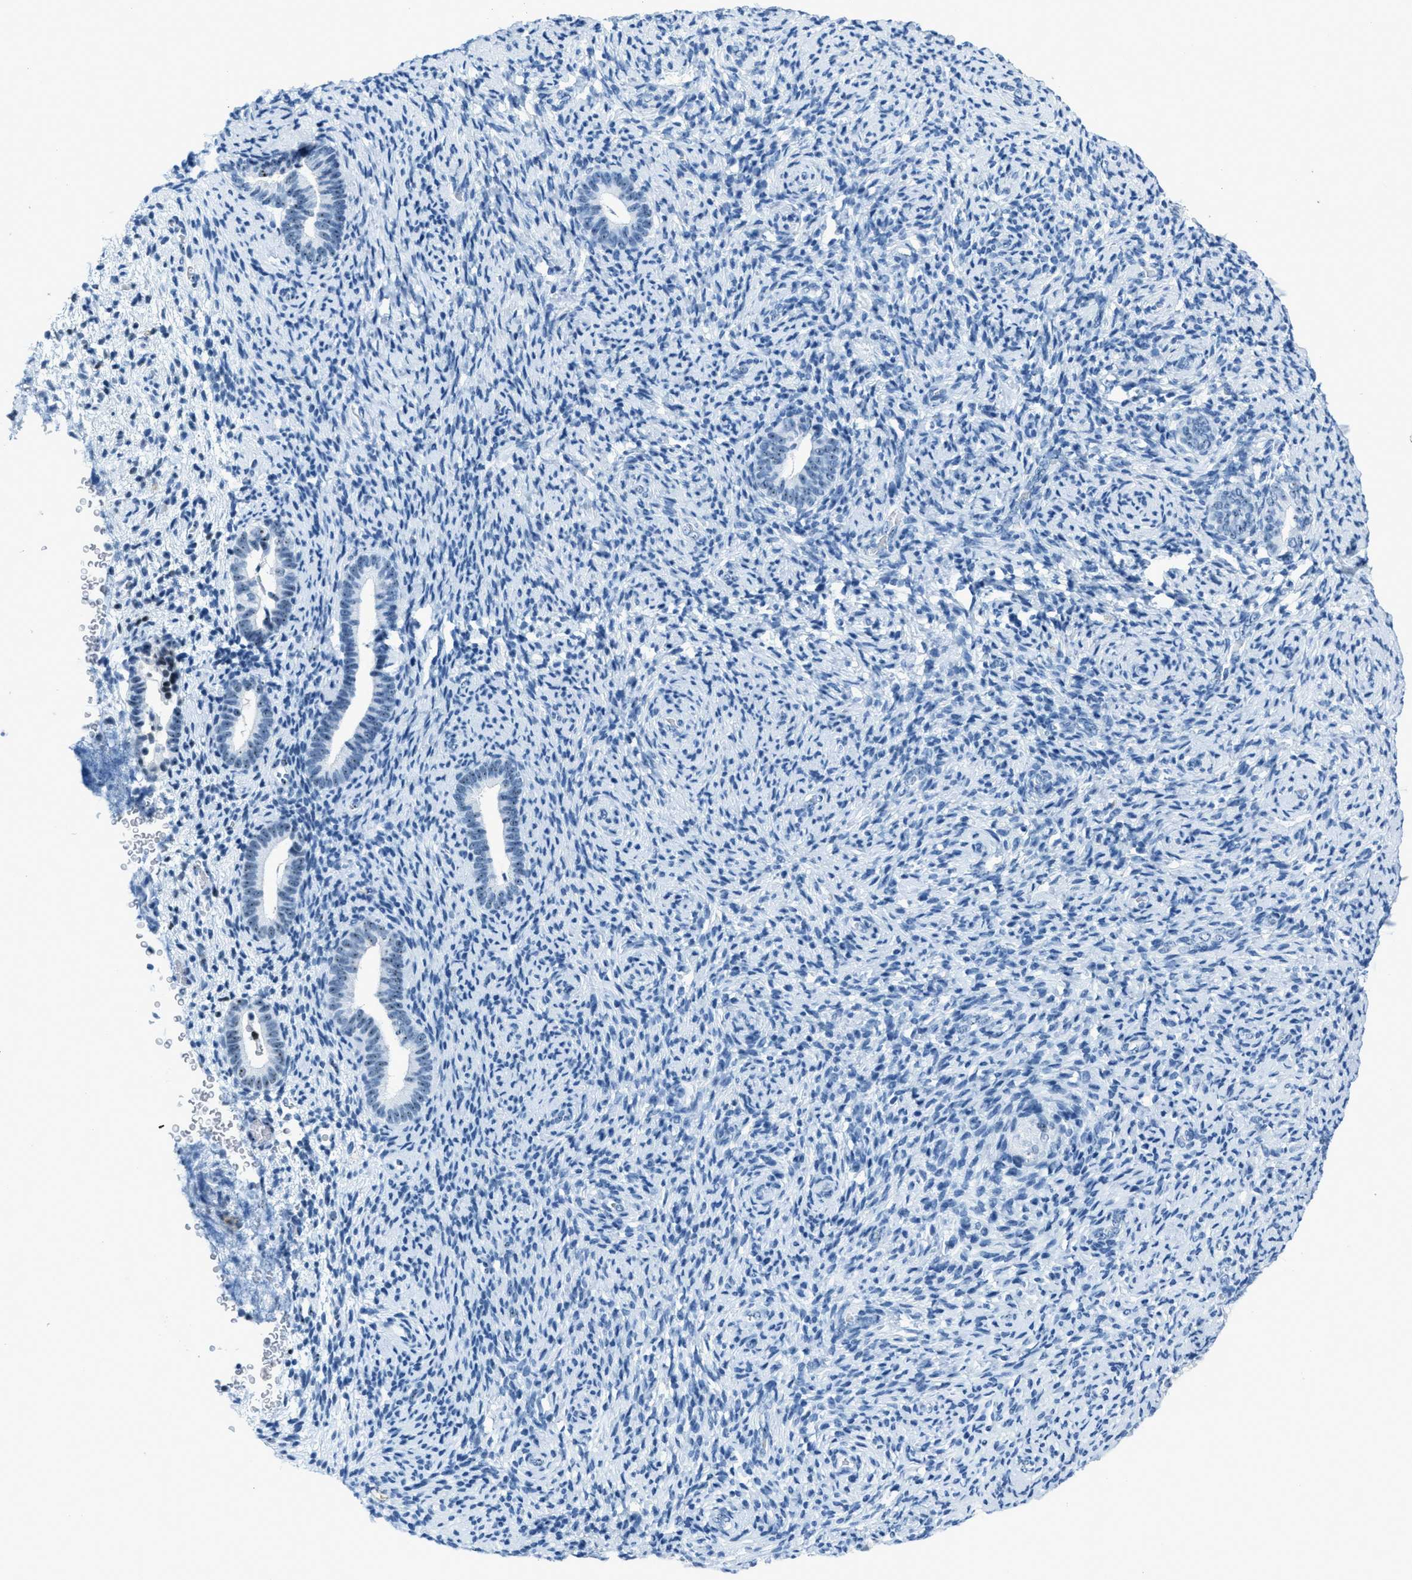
{"staining": {"intensity": "negative", "quantity": "none", "location": "none"}, "tissue": "endometrium", "cell_type": "Cells in endometrial stroma", "image_type": "normal", "snomed": [{"axis": "morphology", "description": "Normal tissue, NOS"}, {"axis": "topography", "description": "Endometrium"}], "caption": "Immunohistochemistry (IHC) image of normal endometrium: endometrium stained with DAB shows no significant protein positivity in cells in endometrial stroma.", "gene": "PLA2G2A", "patient": {"sex": "female", "age": 51}}